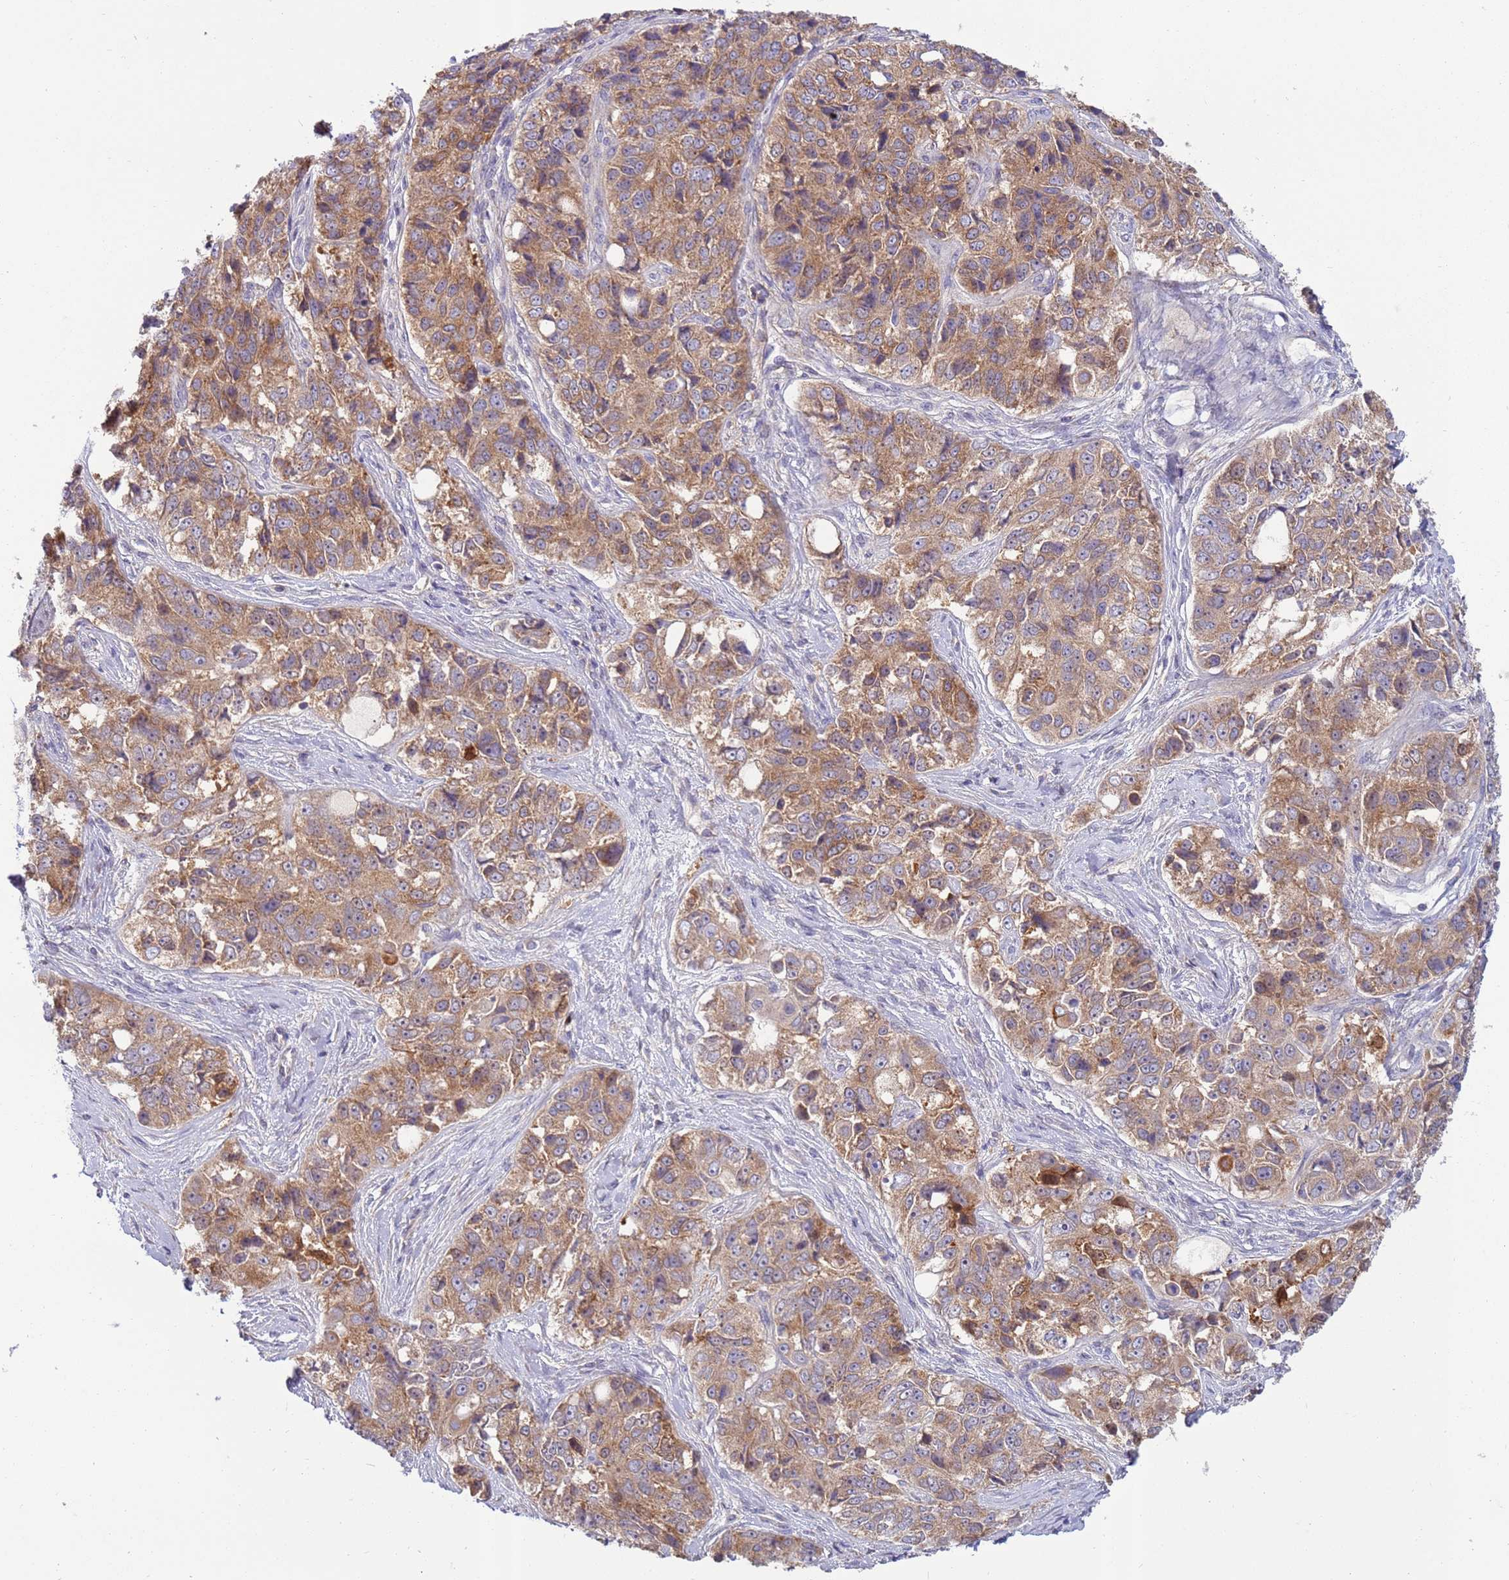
{"staining": {"intensity": "moderate", "quantity": ">75%", "location": "cytoplasmic/membranous"}, "tissue": "ovarian cancer", "cell_type": "Tumor cells", "image_type": "cancer", "snomed": [{"axis": "morphology", "description": "Carcinoma, endometroid"}, {"axis": "topography", "description": "Ovary"}], "caption": "Human ovarian cancer (endometroid carcinoma) stained with a protein marker displays moderate staining in tumor cells.", "gene": "UQCRQ", "patient": {"sex": "female", "age": 51}}